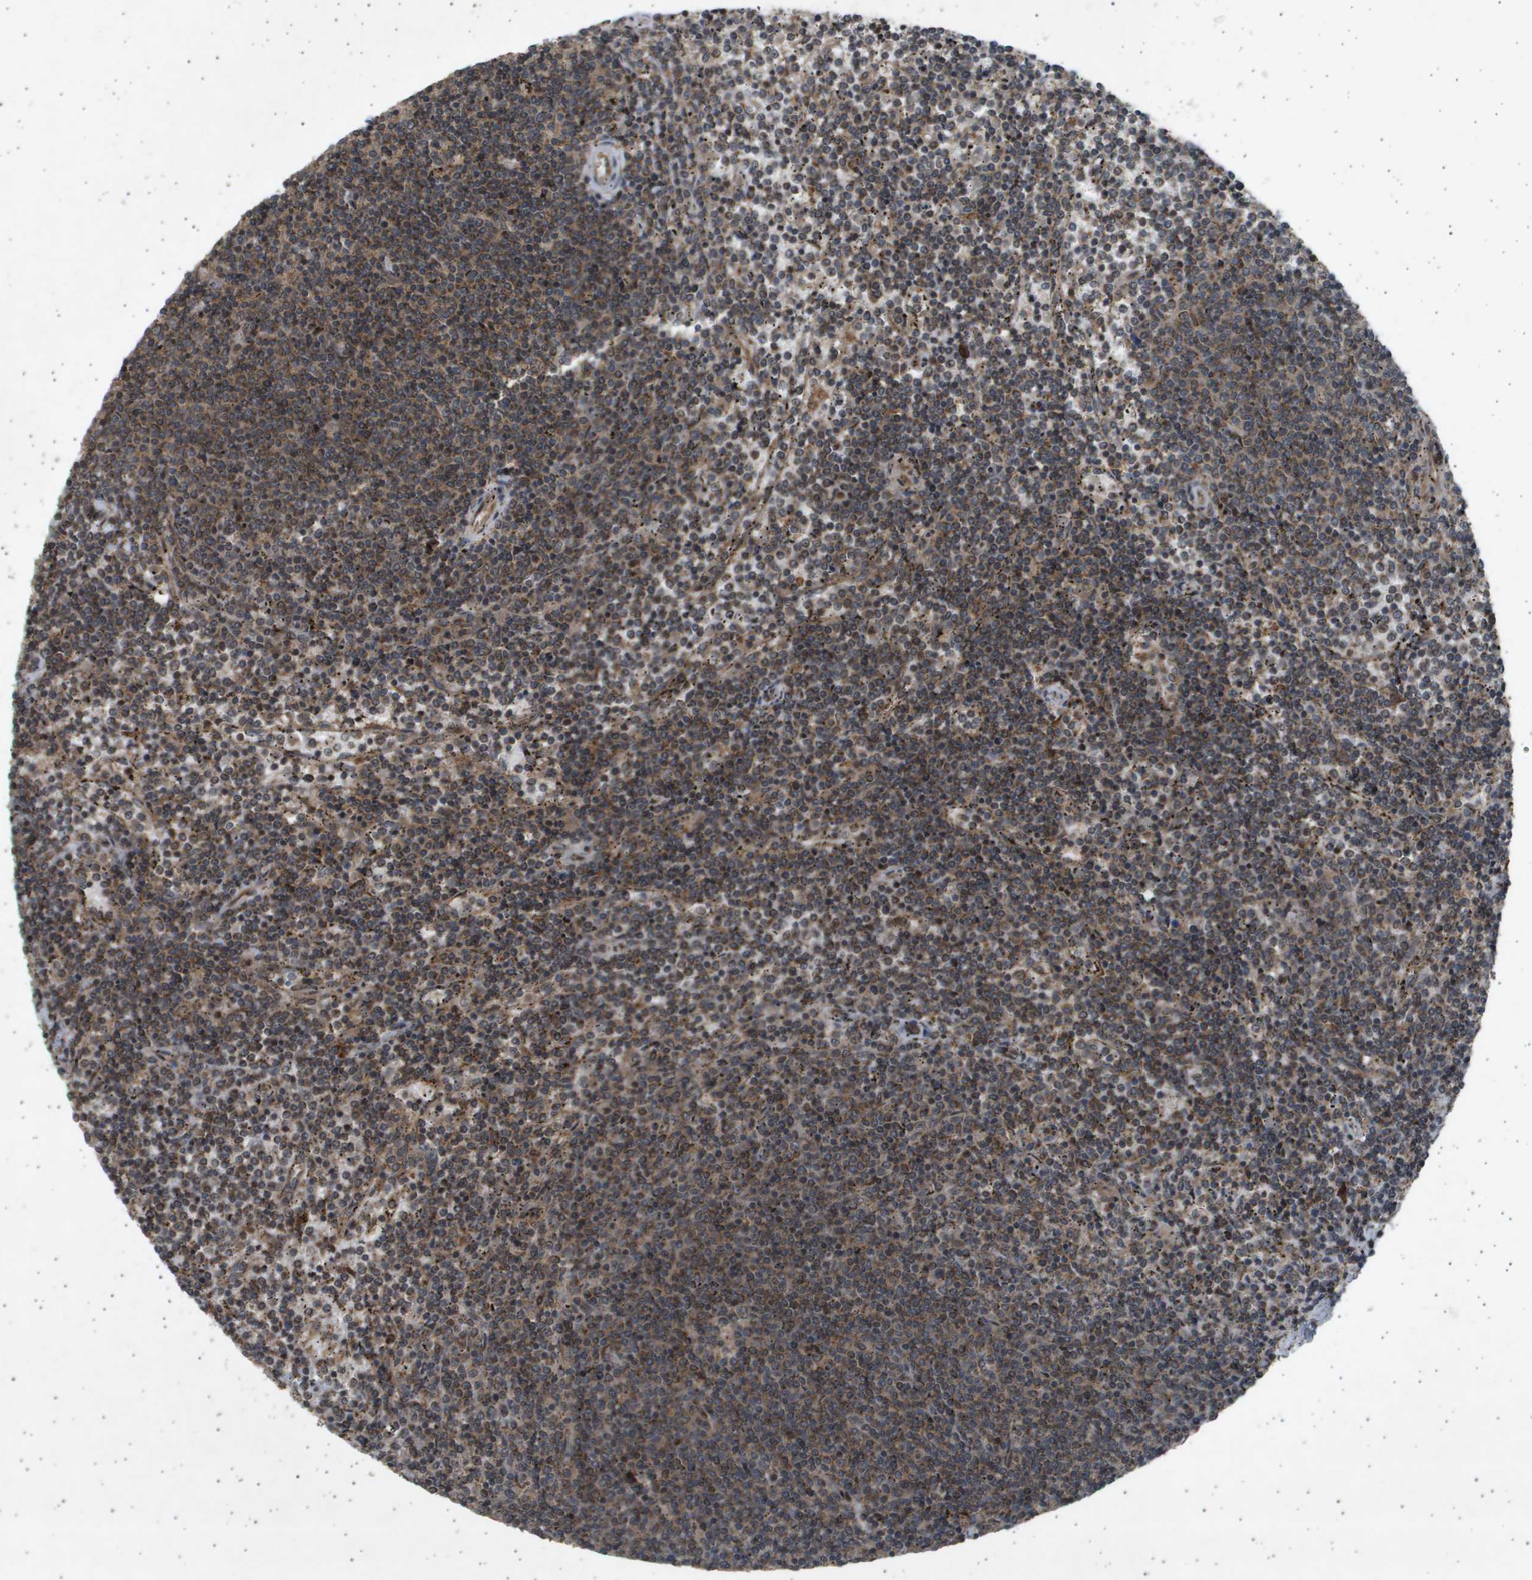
{"staining": {"intensity": "moderate", "quantity": ">75%", "location": "cytoplasmic/membranous"}, "tissue": "lymphoma", "cell_type": "Tumor cells", "image_type": "cancer", "snomed": [{"axis": "morphology", "description": "Malignant lymphoma, non-Hodgkin's type, Low grade"}, {"axis": "topography", "description": "Spleen"}], "caption": "This image displays immunohistochemistry (IHC) staining of low-grade malignant lymphoma, non-Hodgkin's type, with medium moderate cytoplasmic/membranous expression in about >75% of tumor cells.", "gene": "TNRC6A", "patient": {"sex": "female", "age": 50}}